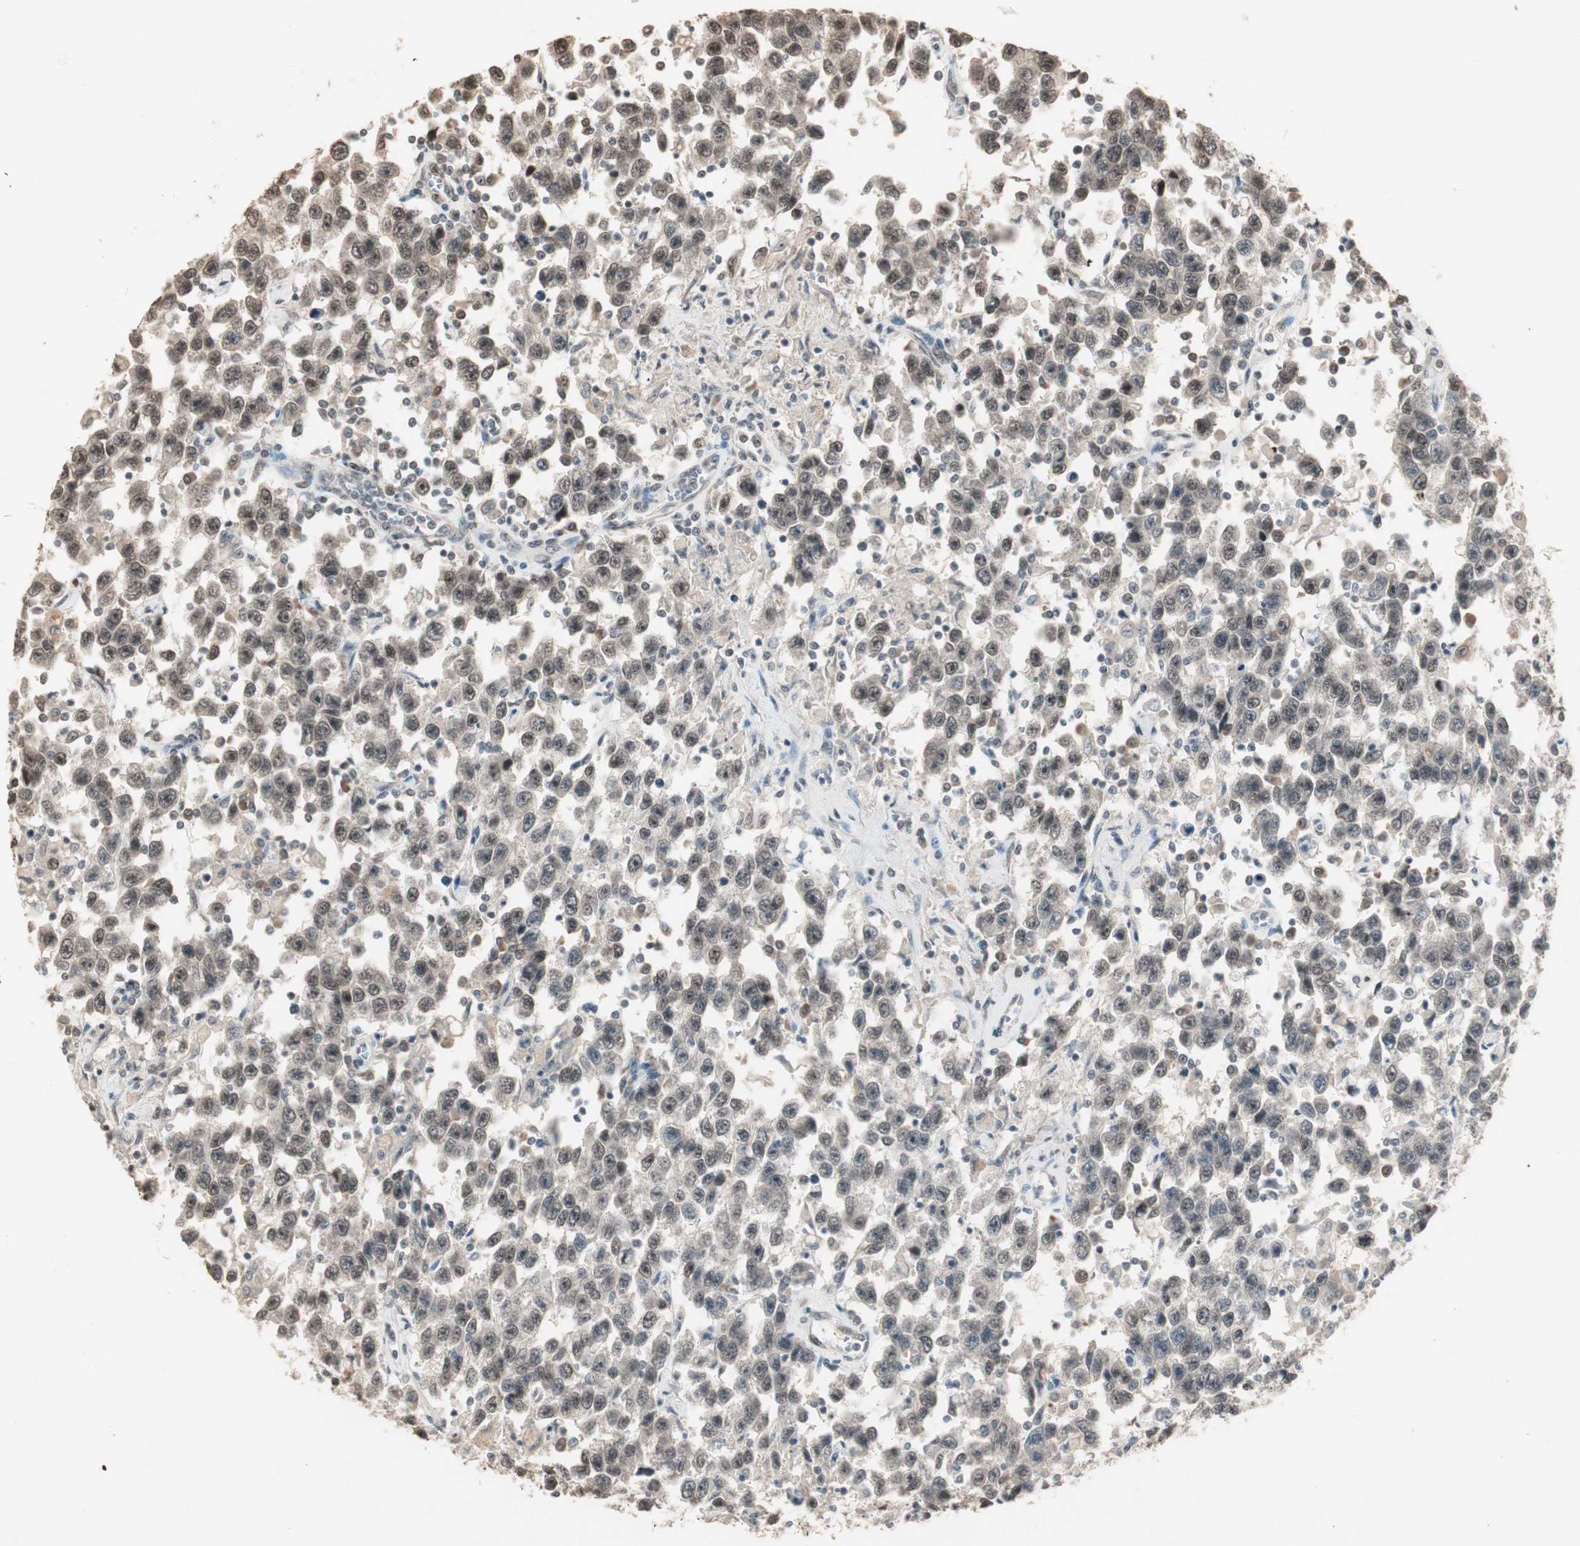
{"staining": {"intensity": "moderate", "quantity": "<25%", "location": "nuclear"}, "tissue": "testis cancer", "cell_type": "Tumor cells", "image_type": "cancer", "snomed": [{"axis": "morphology", "description": "Seminoma, NOS"}, {"axis": "topography", "description": "Testis"}], "caption": "This histopathology image demonstrates immunohistochemistry staining of seminoma (testis), with low moderate nuclear expression in about <25% of tumor cells.", "gene": "ETV4", "patient": {"sex": "male", "age": 41}}